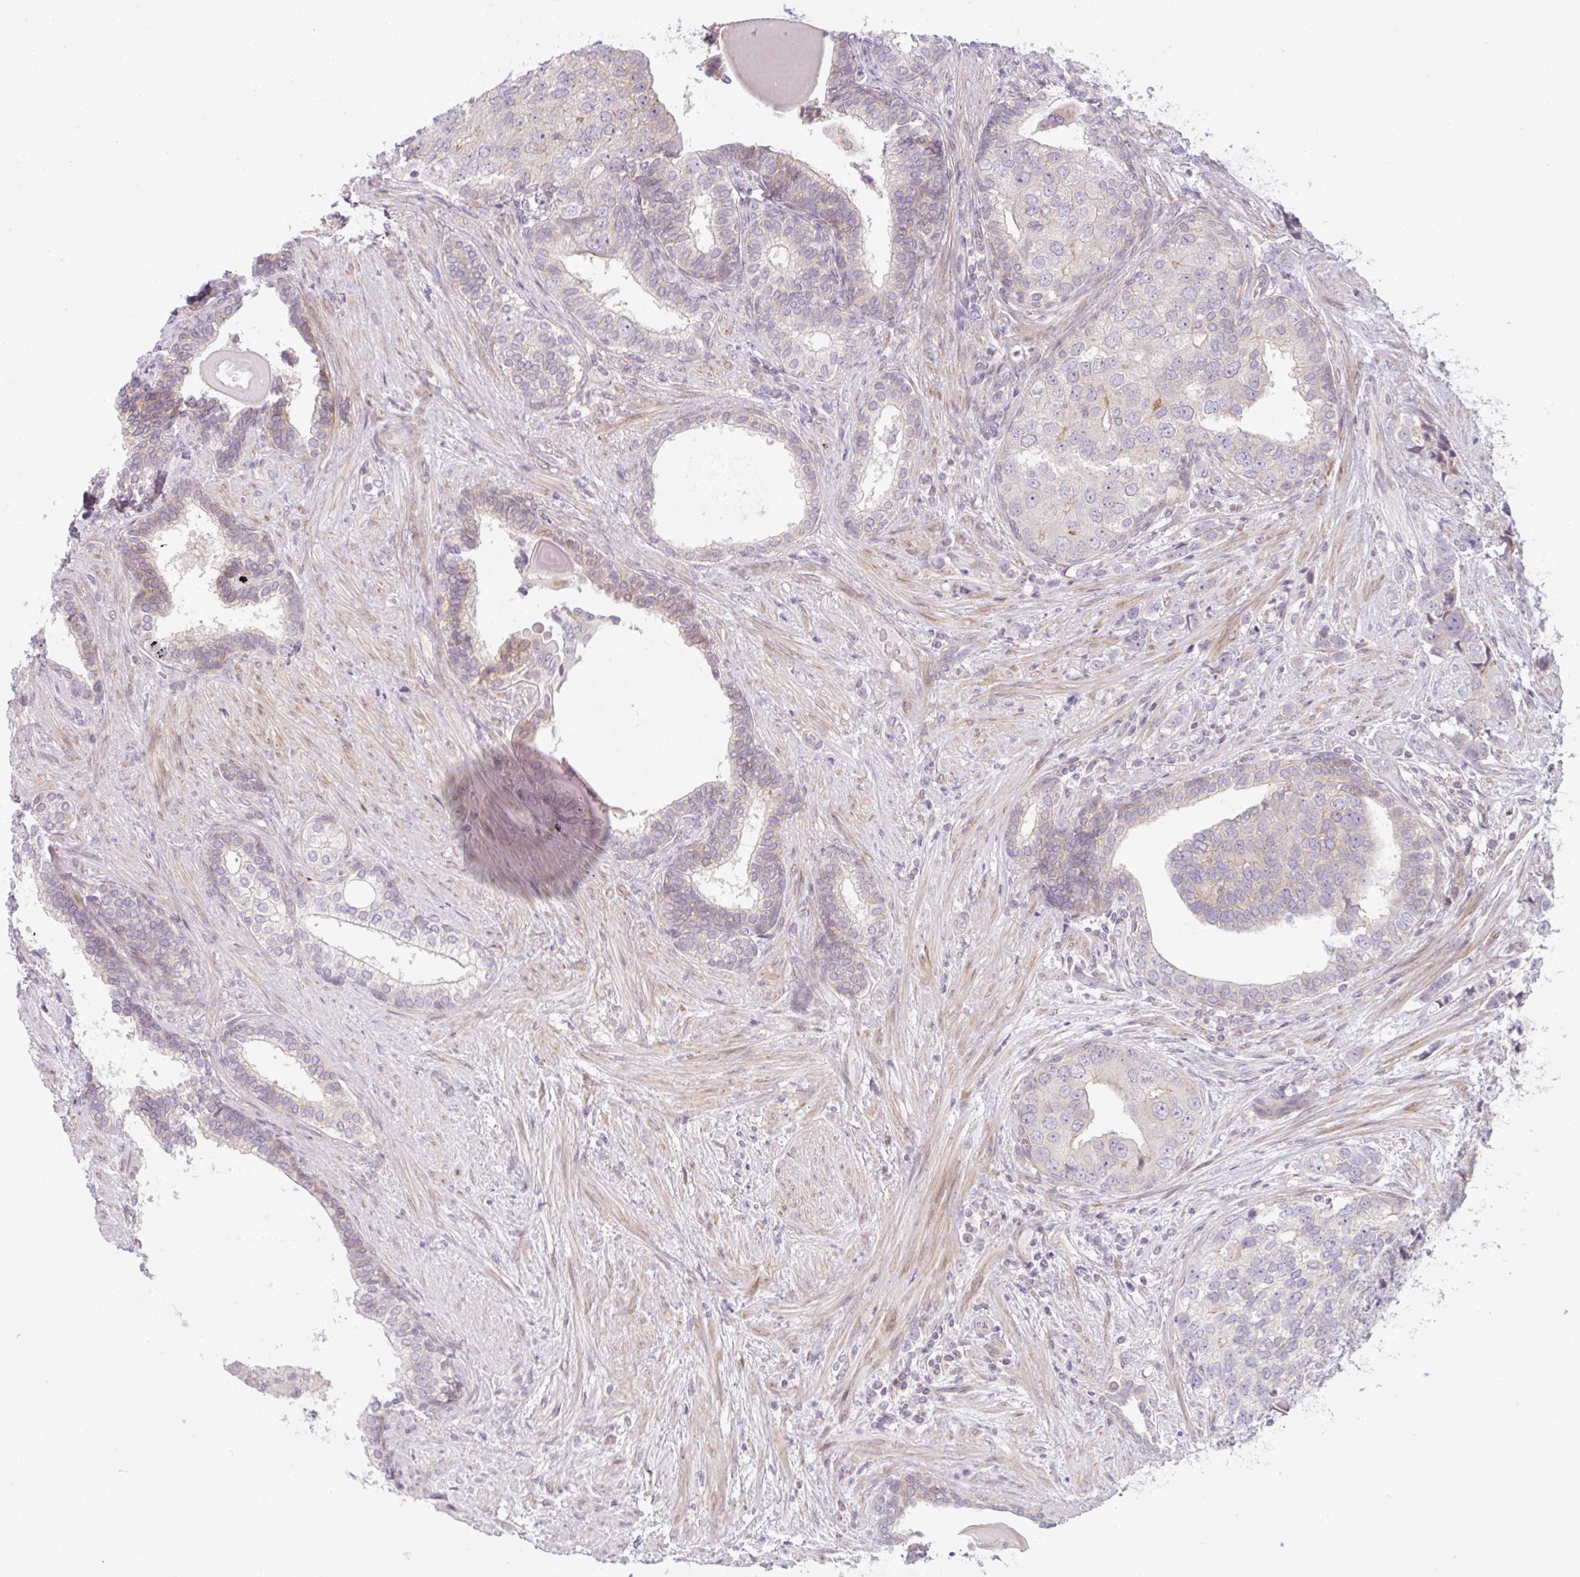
{"staining": {"intensity": "weak", "quantity": "<25%", "location": "cytoplasmic/membranous"}, "tissue": "prostate cancer", "cell_type": "Tumor cells", "image_type": "cancer", "snomed": [{"axis": "morphology", "description": "Adenocarcinoma, High grade"}, {"axis": "topography", "description": "Prostate"}], "caption": "DAB (3,3'-diaminobenzidine) immunohistochemical staining of human adenocarcinoma (high-grade) (prostate) demonstrates no significant expression in tumor cells. (Immunohistochemistry, brightfield microscopy, high magnification).", "gene": "TMEM237", "patient": {"sex": "male", "age": 68}}